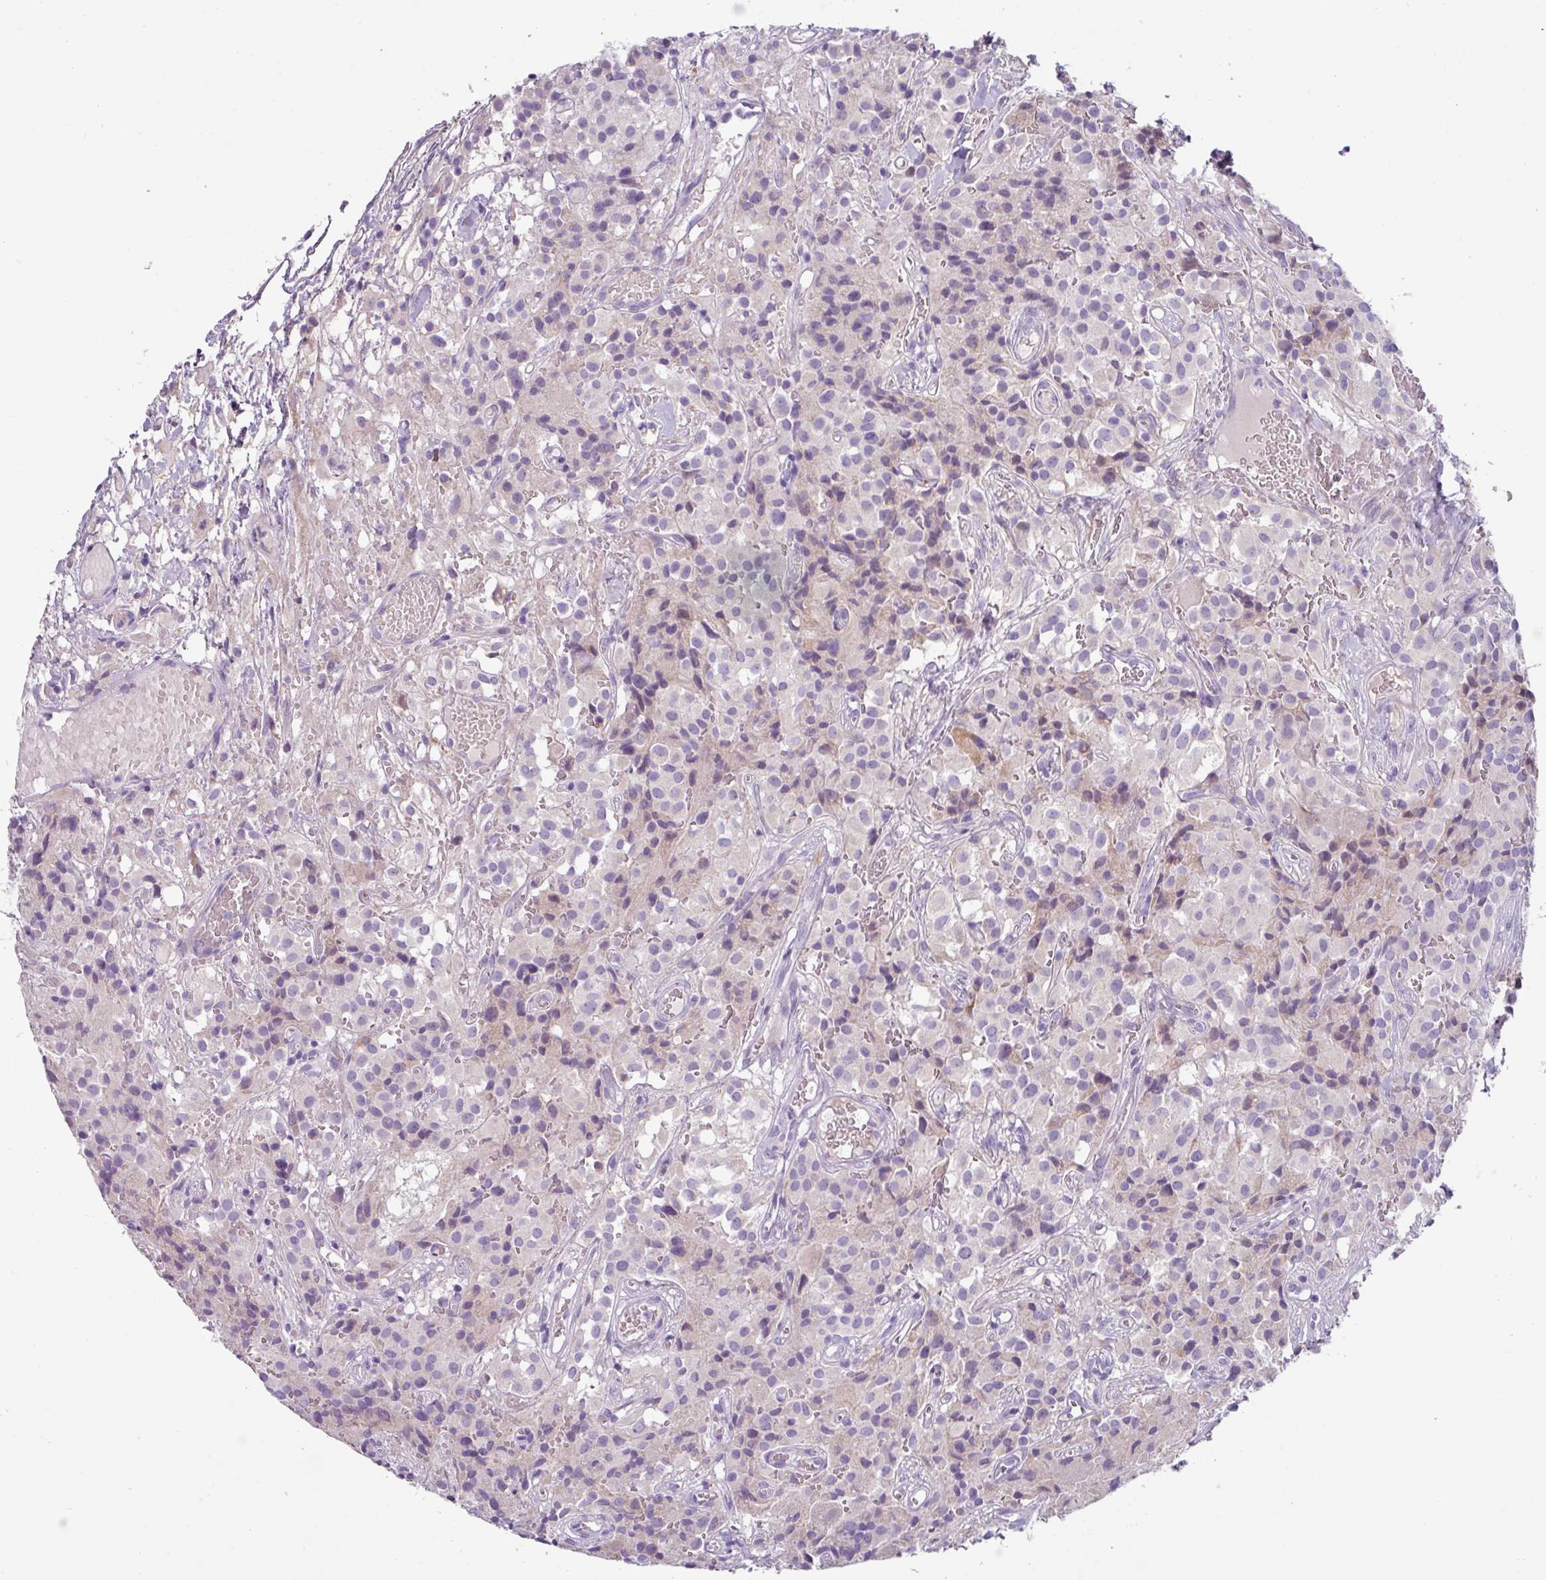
{"staining": {"intensity": "negative", "quantity": "none", "location": "none"}, "tissue": "glioma", "cell_type": "Tumor cells", "image_type": "cancer", "snomed": [{"axis": "morphology", "description": "Glioma, malignant, Low grade"}, {"axis": "topography", "description": "Brain"}], "caption": "The immunohistochemistry image has no significant positivity in tumor cells of glioma tissue.", "gene": "RGS16", "patient": {"sex": "male", "age": 42}}